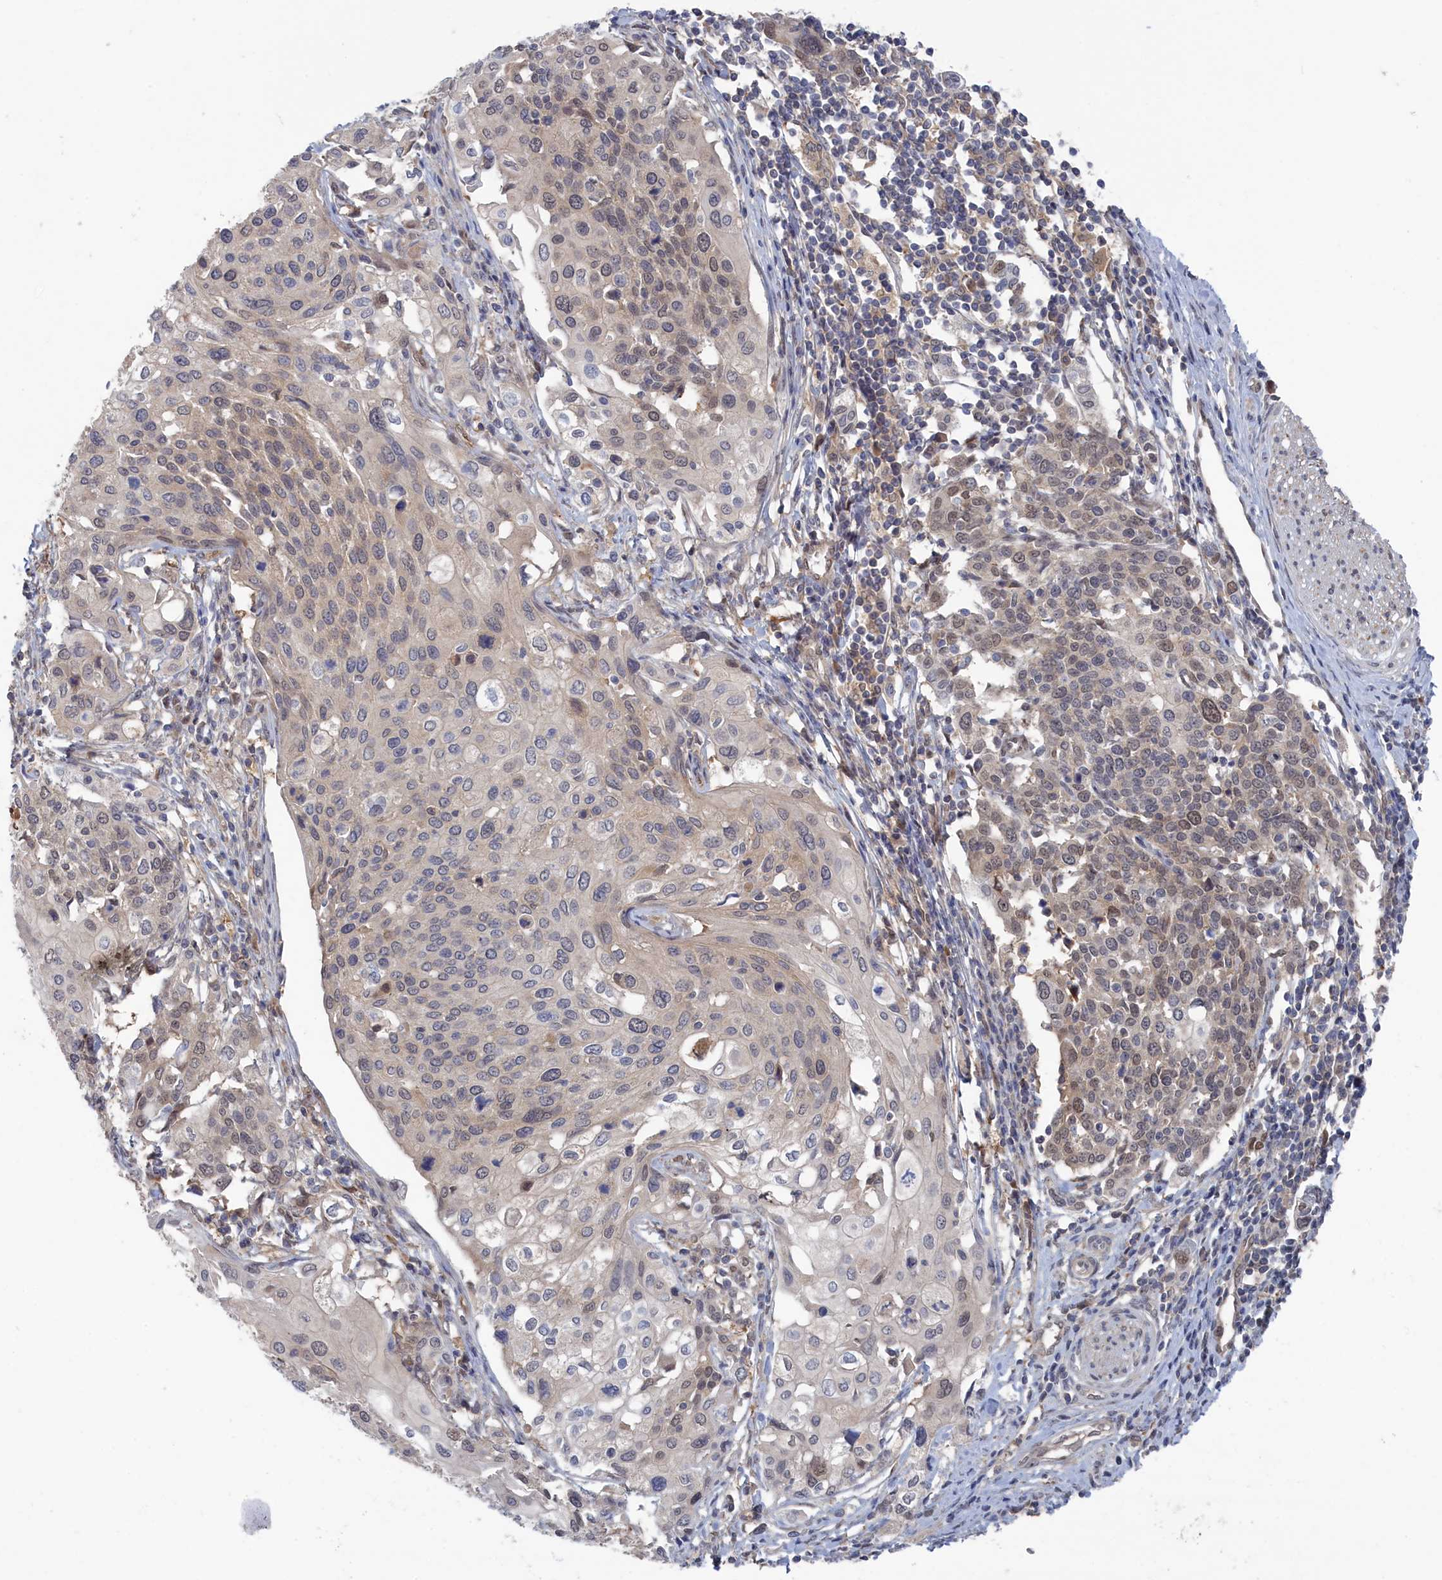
{"staining": {"intensity": "weak", "quantity": "25%-75%", "location": "cytoplasmic/membranous,nuclear"}, "tissue": "cervical cancer", "cell_type": "Tumor cells", "image_type": "cancer", "snomed": [{"axis": "morphology", "description": "Squamous cell carcinoma, NOS"}, {"axis": "topography", "description": "Cervix"}], "caption": "This micrograph shows cervical squamous cell carcinoma stained with IHC to label a protein in brown. The cytoplasmic/membranous and nuclear of tumor cells show weak positivity for the protein. Nuclei are counter-stained blue.", "gene": "IRGQ", "patient": {"sex": "female", "age": 44}}